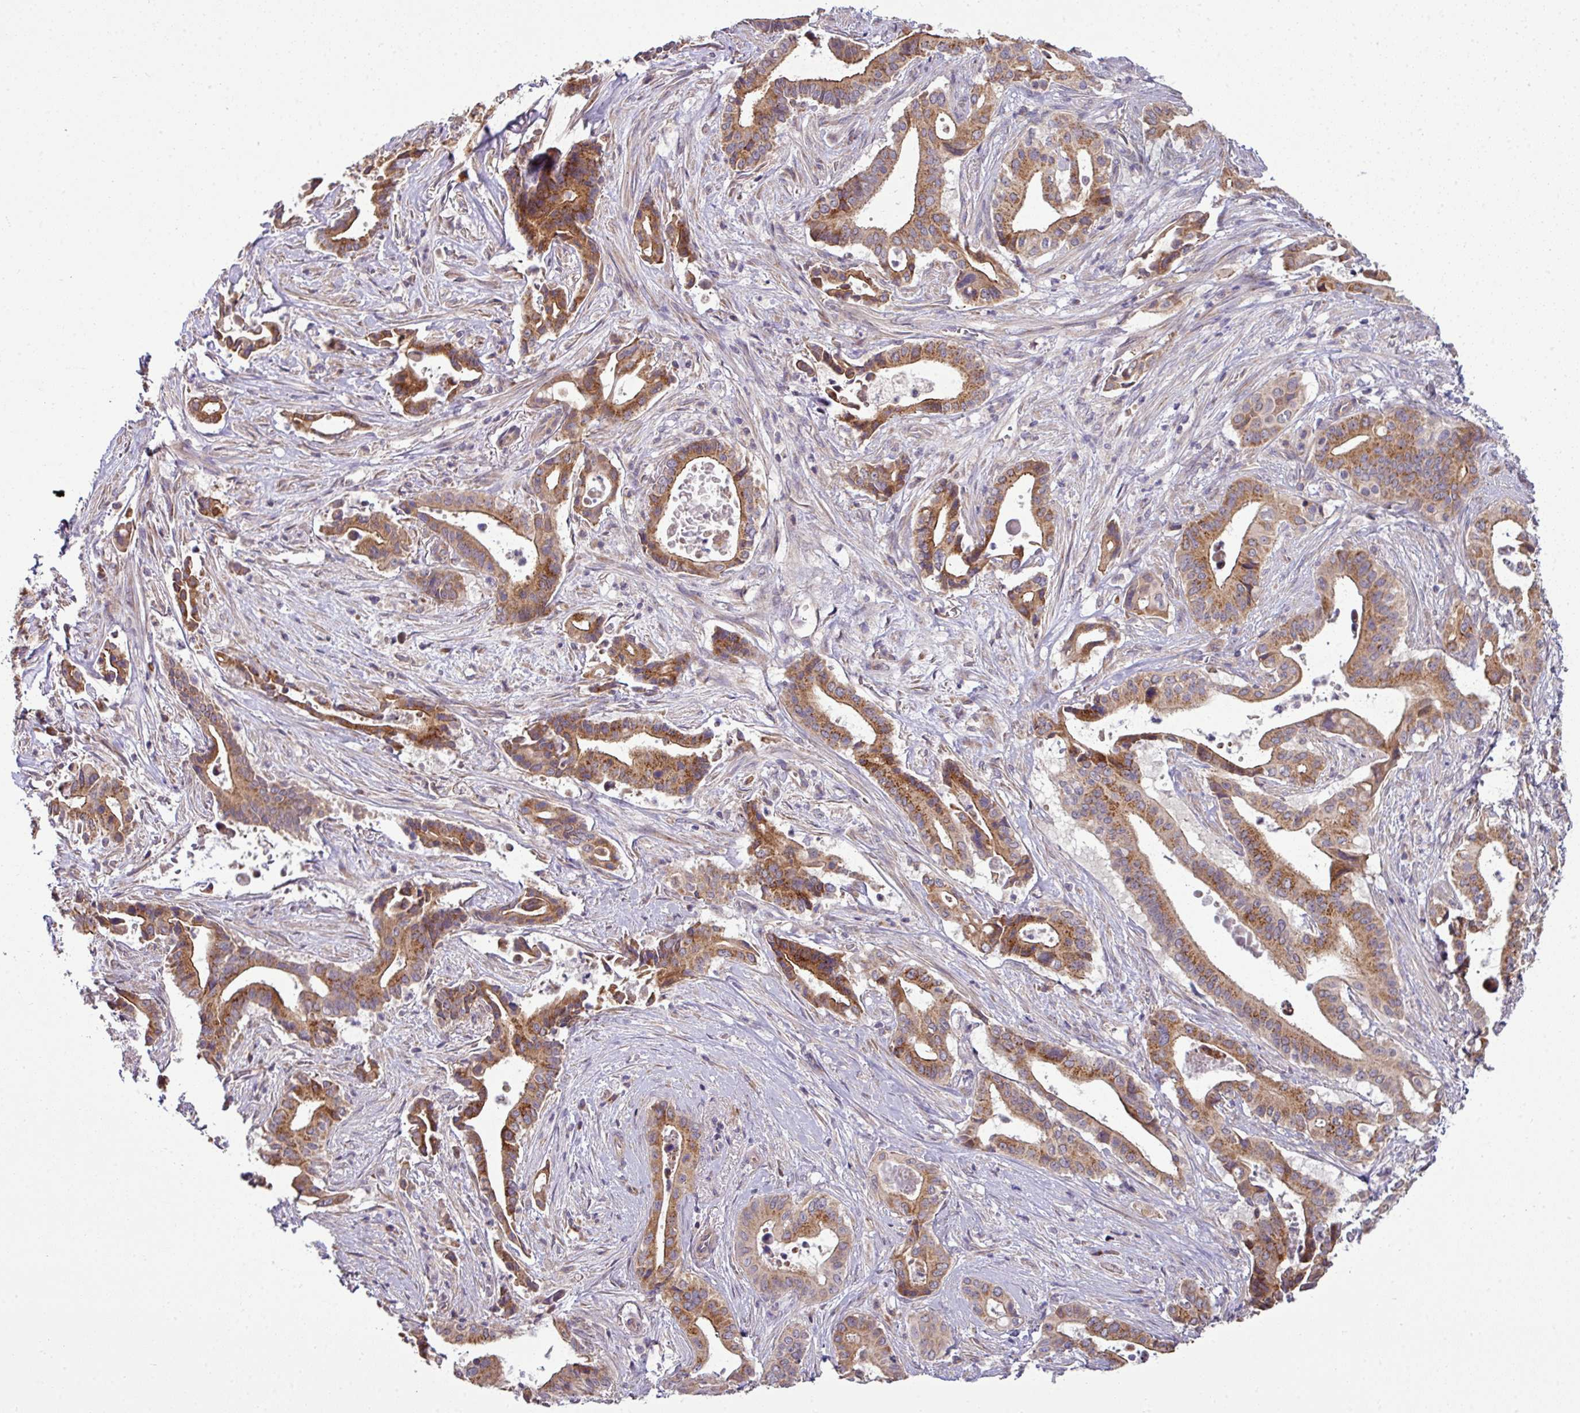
{"staining": {"intensity": "strong", "quantity": "25%-75%", "location": "cytoplasmic/membranous"}, "tissue": "pancreatic cancer", "cell_type": "Tumor cells", "image_type": "cancer", "snomed": [{"axis": "morphology", "description": "Adenocarcinoma, NOS"}, {"axis": "topography", "description": "Pancreas"}], "caption": "The image exhibits a brown stain indicating the presence of a protein in the cytoplasmic/membranous of tumor cells in adenocarcinoma (pancreatic).", "gene": "TIMMDC1", "patient": {"sex": "female", "age": 77}}